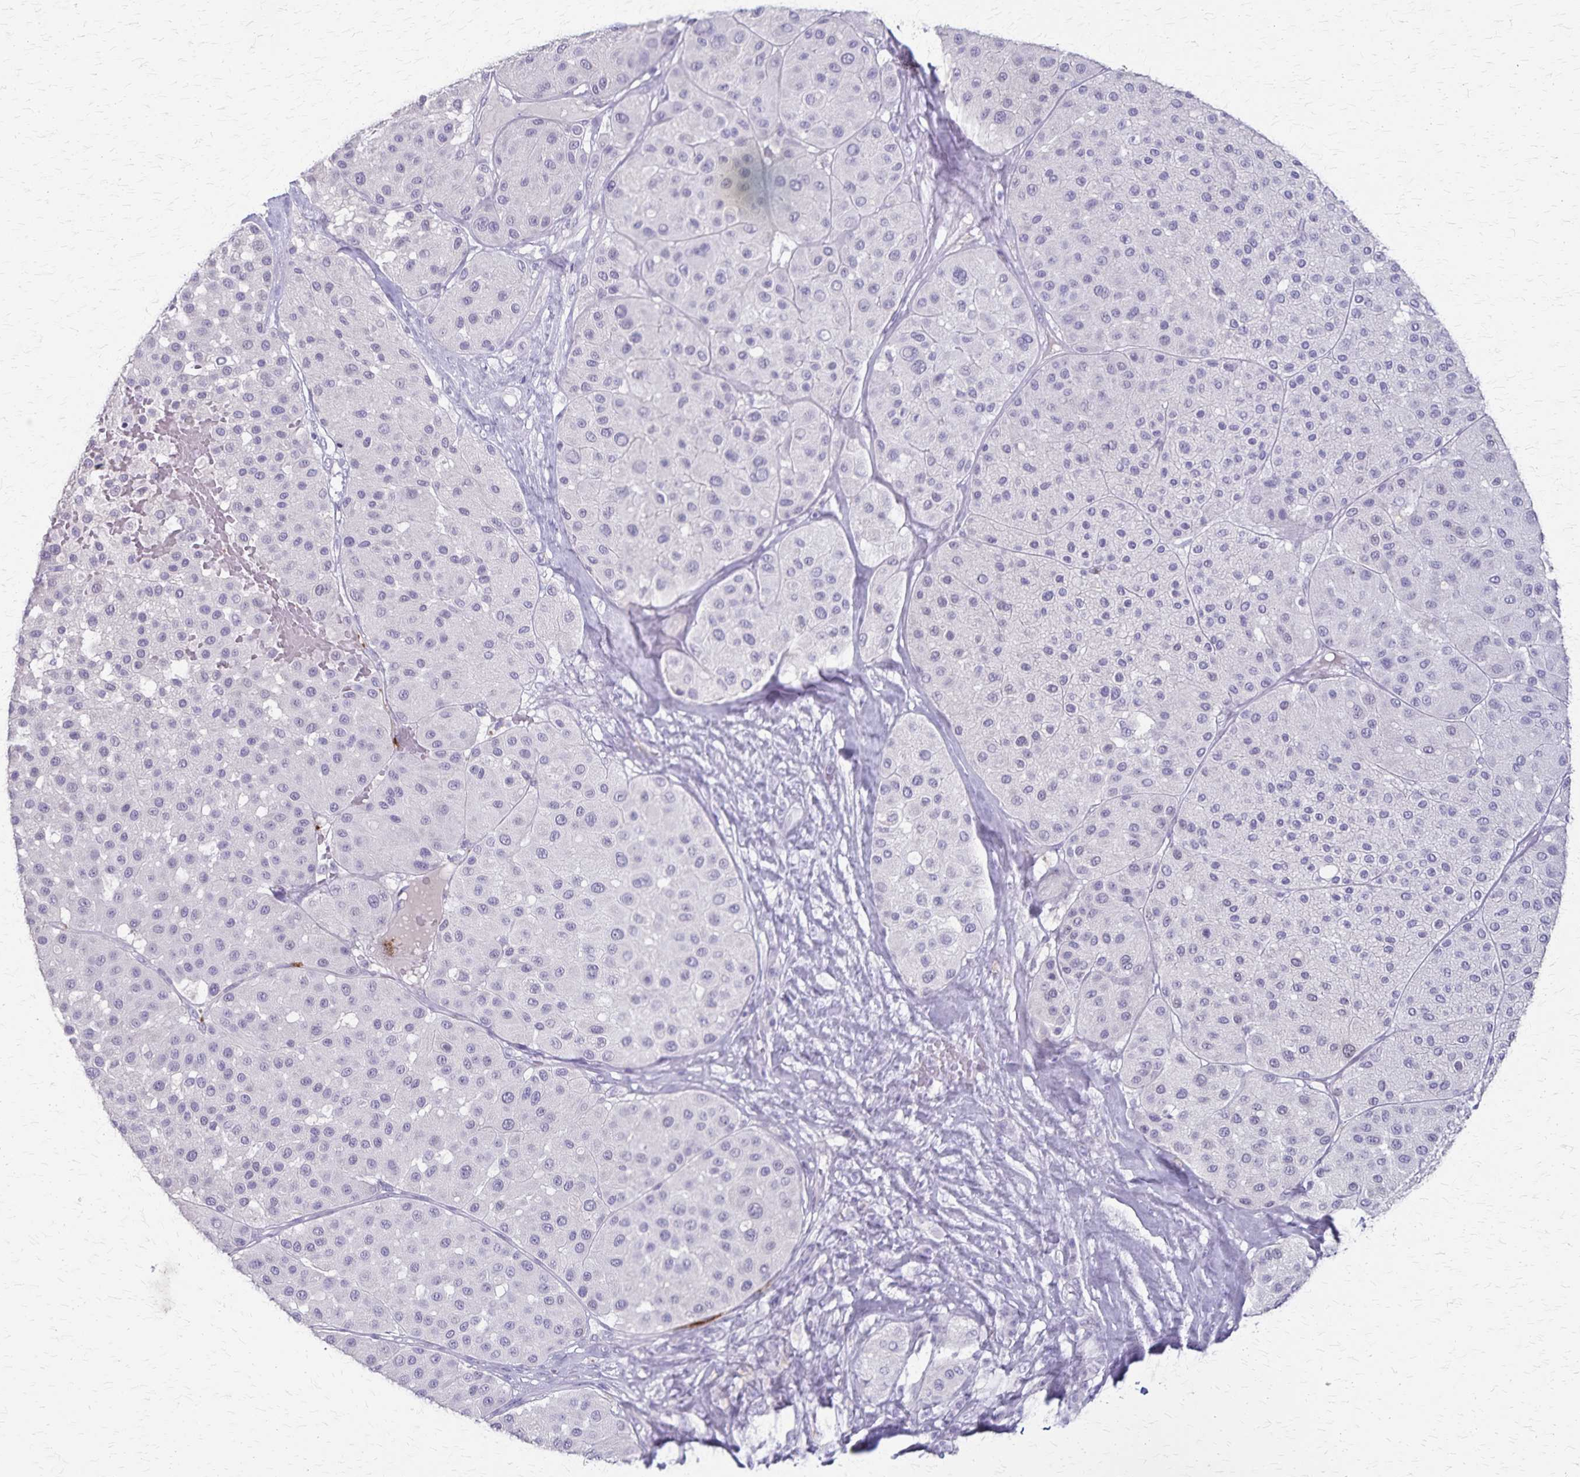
{"staining": {"intensity": "negative", "quantity": "none", "location": "none"}, "tissue": "melanoma", "cell_type": "Tumor cells", "image_type": "cancer", "snomed": [{"axis": "morphology", "description": "Malignant melanoma, Metastatic site"}, {"axis": "topography", "description": "Smooth muscle"}], "caption": "Melanoma was stained to show a protein in brown. There is no significant staining in tumor cells.", "gene": "RASL10B", "patient": {"sex": "male", "age": 41}}